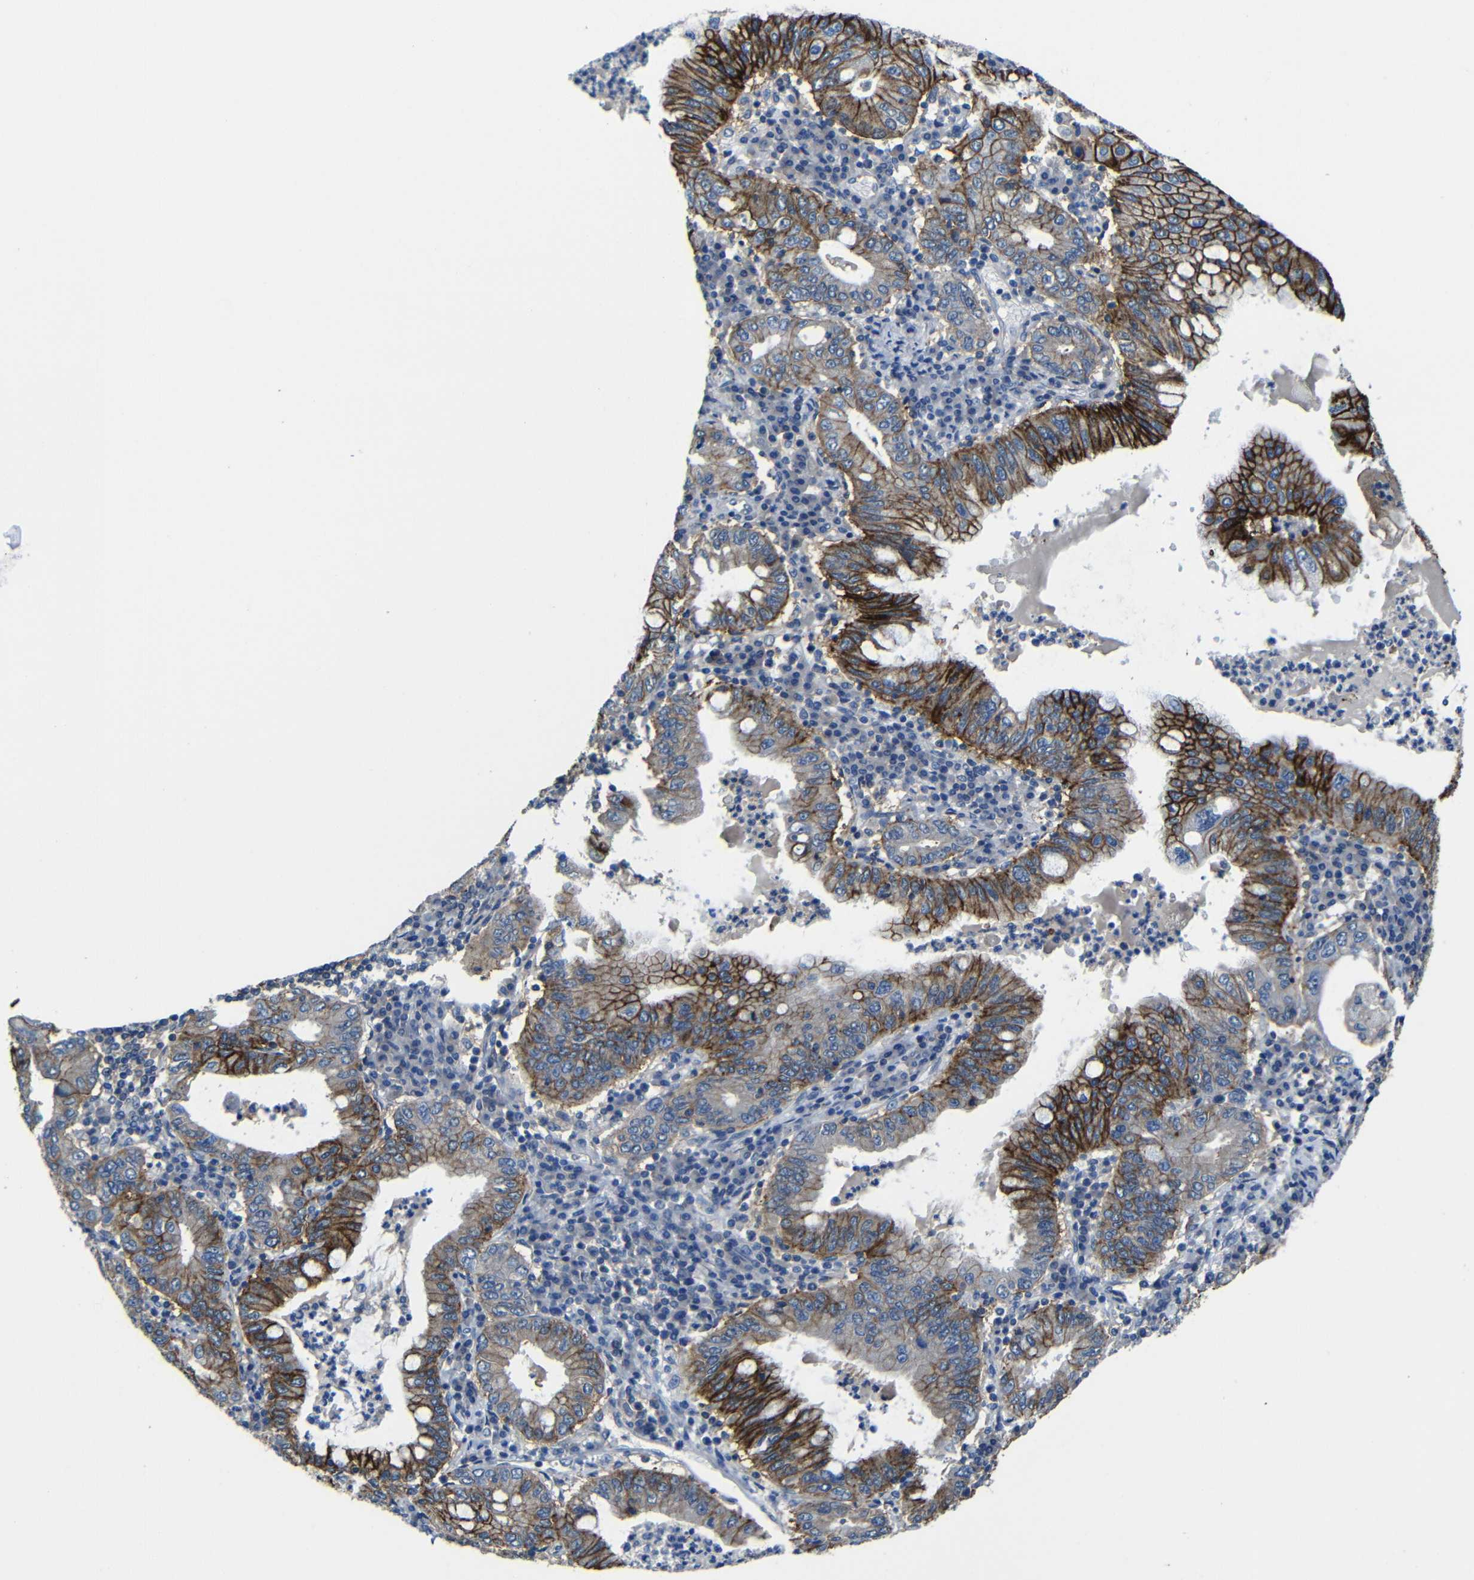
{"staining": {"intensity": "strong", "quantity": "25%-75%", "location": "cytoplasmic/membranous"}, "tissue": "stomach cancer", "cell_type": "Tumor cells", "image_type": "cancer", "snomed": [{"axis": "morphology", "description": "Normal tissue, NOS"}, {"axis": "morphology", "description": "Adenocarcinoma, NOS"}, {"axis": "topography", "description": "Esophagus"}, {"axis": "topography", "description": "Stomach, upper"}, {"axis": "topography", "description": "Peripheral nerve tissue"}], "caption": "Immunohistochemistry (IHC) photomicrograph of neoplastic tissue: human stomach cancer stained using immunohistochemistry exhibits high levels of strong protein expression localized specifically in the cytoplasmic/membranous of tumor cells, appearing as a cytoplasmic/membranous brown color.", "gene": "ZNF90", "patient": {"sex": "male", "age": 62}}